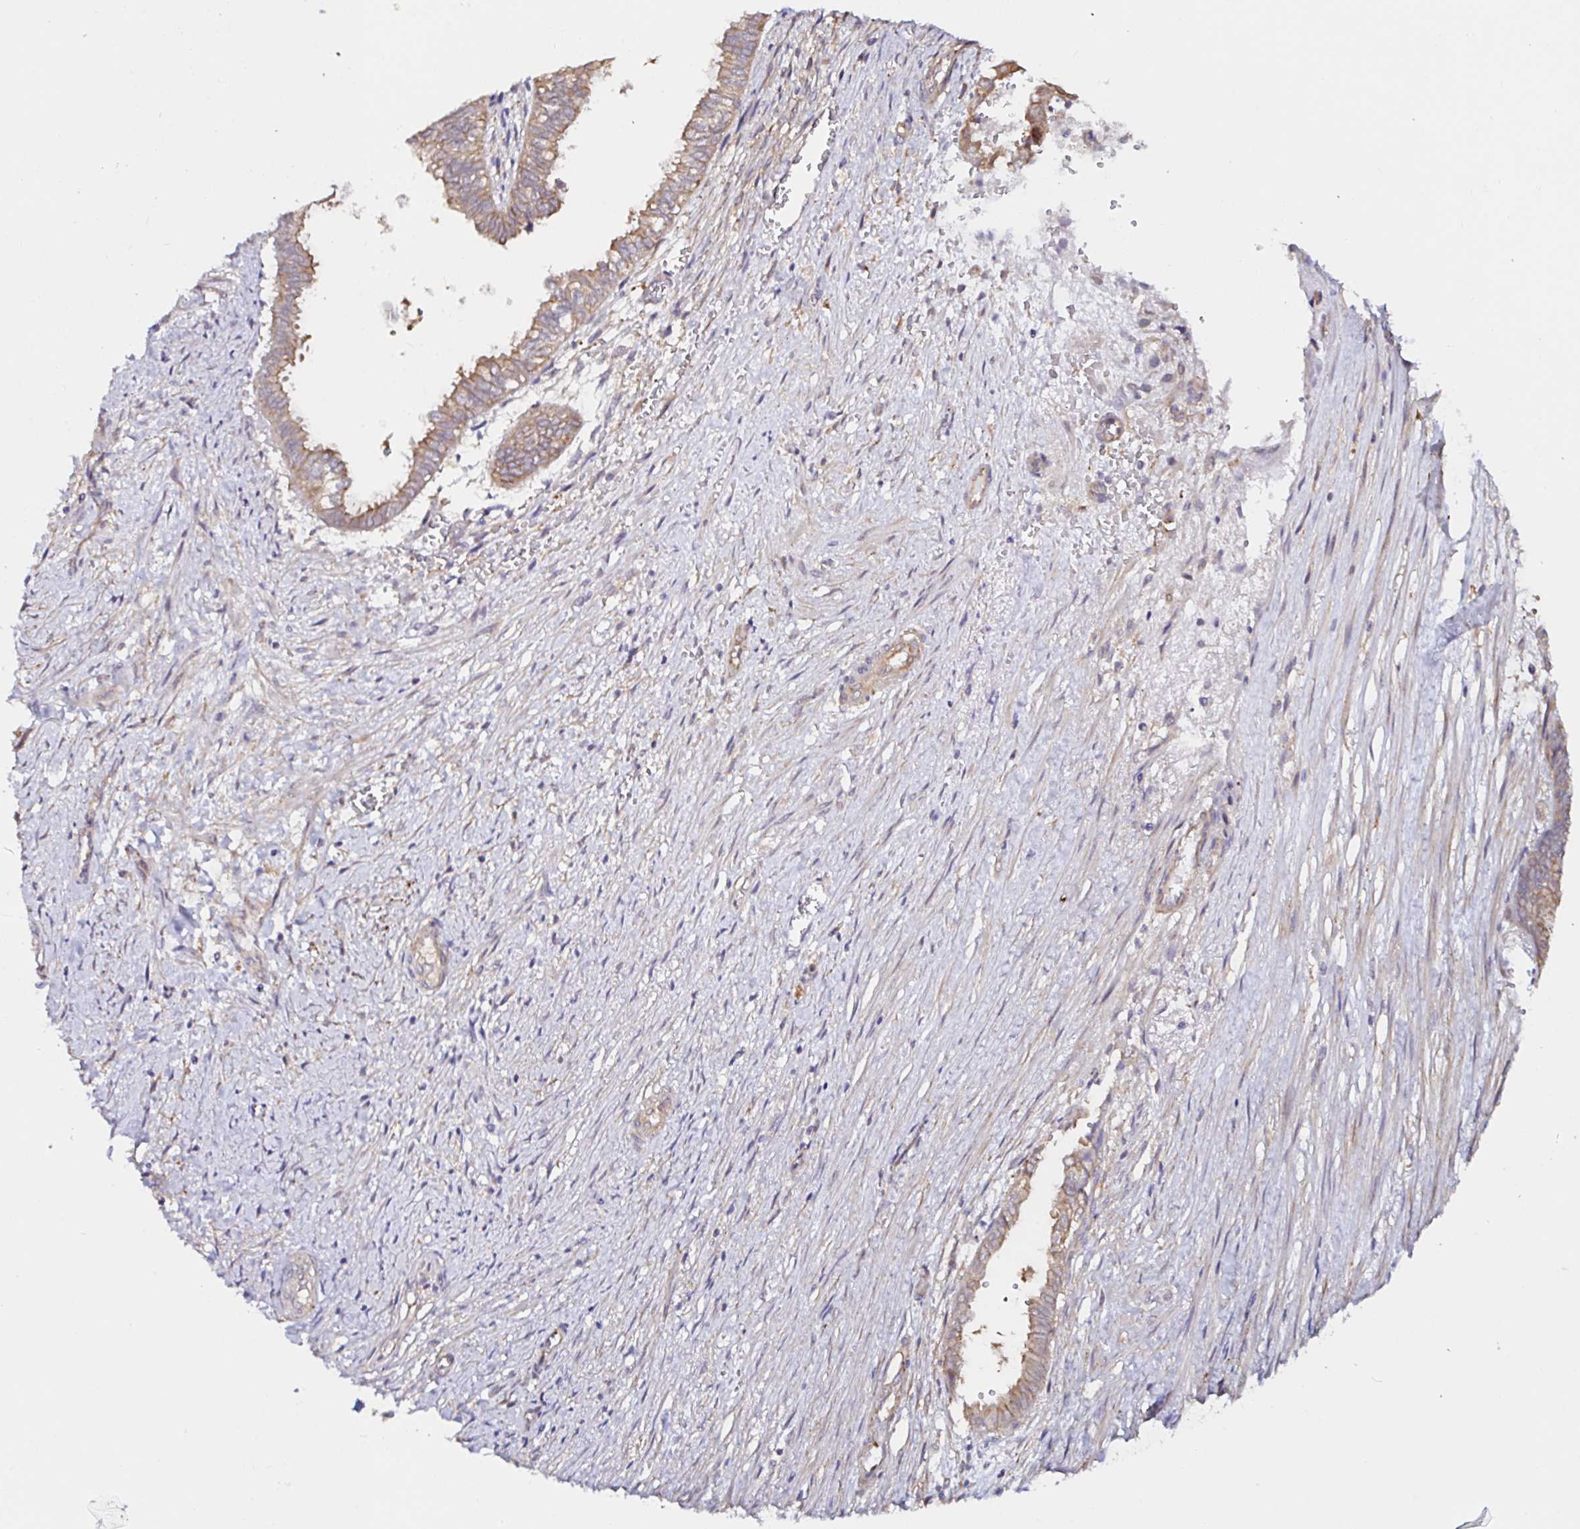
{"staining": {"intensity": "moderate", "quantity": "25%-75%", "location": "cytoplasmic/membranous"}, "tissue": "ovarian cancer", "cell_type": "Tumor cells", "image_type": "cancer", "snomed": [{"axis": "morphology", "description": "Carcinoma, endometroid"}, {"axis": "topography", "description": "Ovary"}], "caption": "The micrograph reveals immunohistochemical staining of endometroid carcinoma (ovarian). There is moderate cytoplasmic/membranous positivity is present in approximately 25%-75% of tumor cells.", "gene": "RSRP1", "patient": {"sex": "female", "age": 64}}